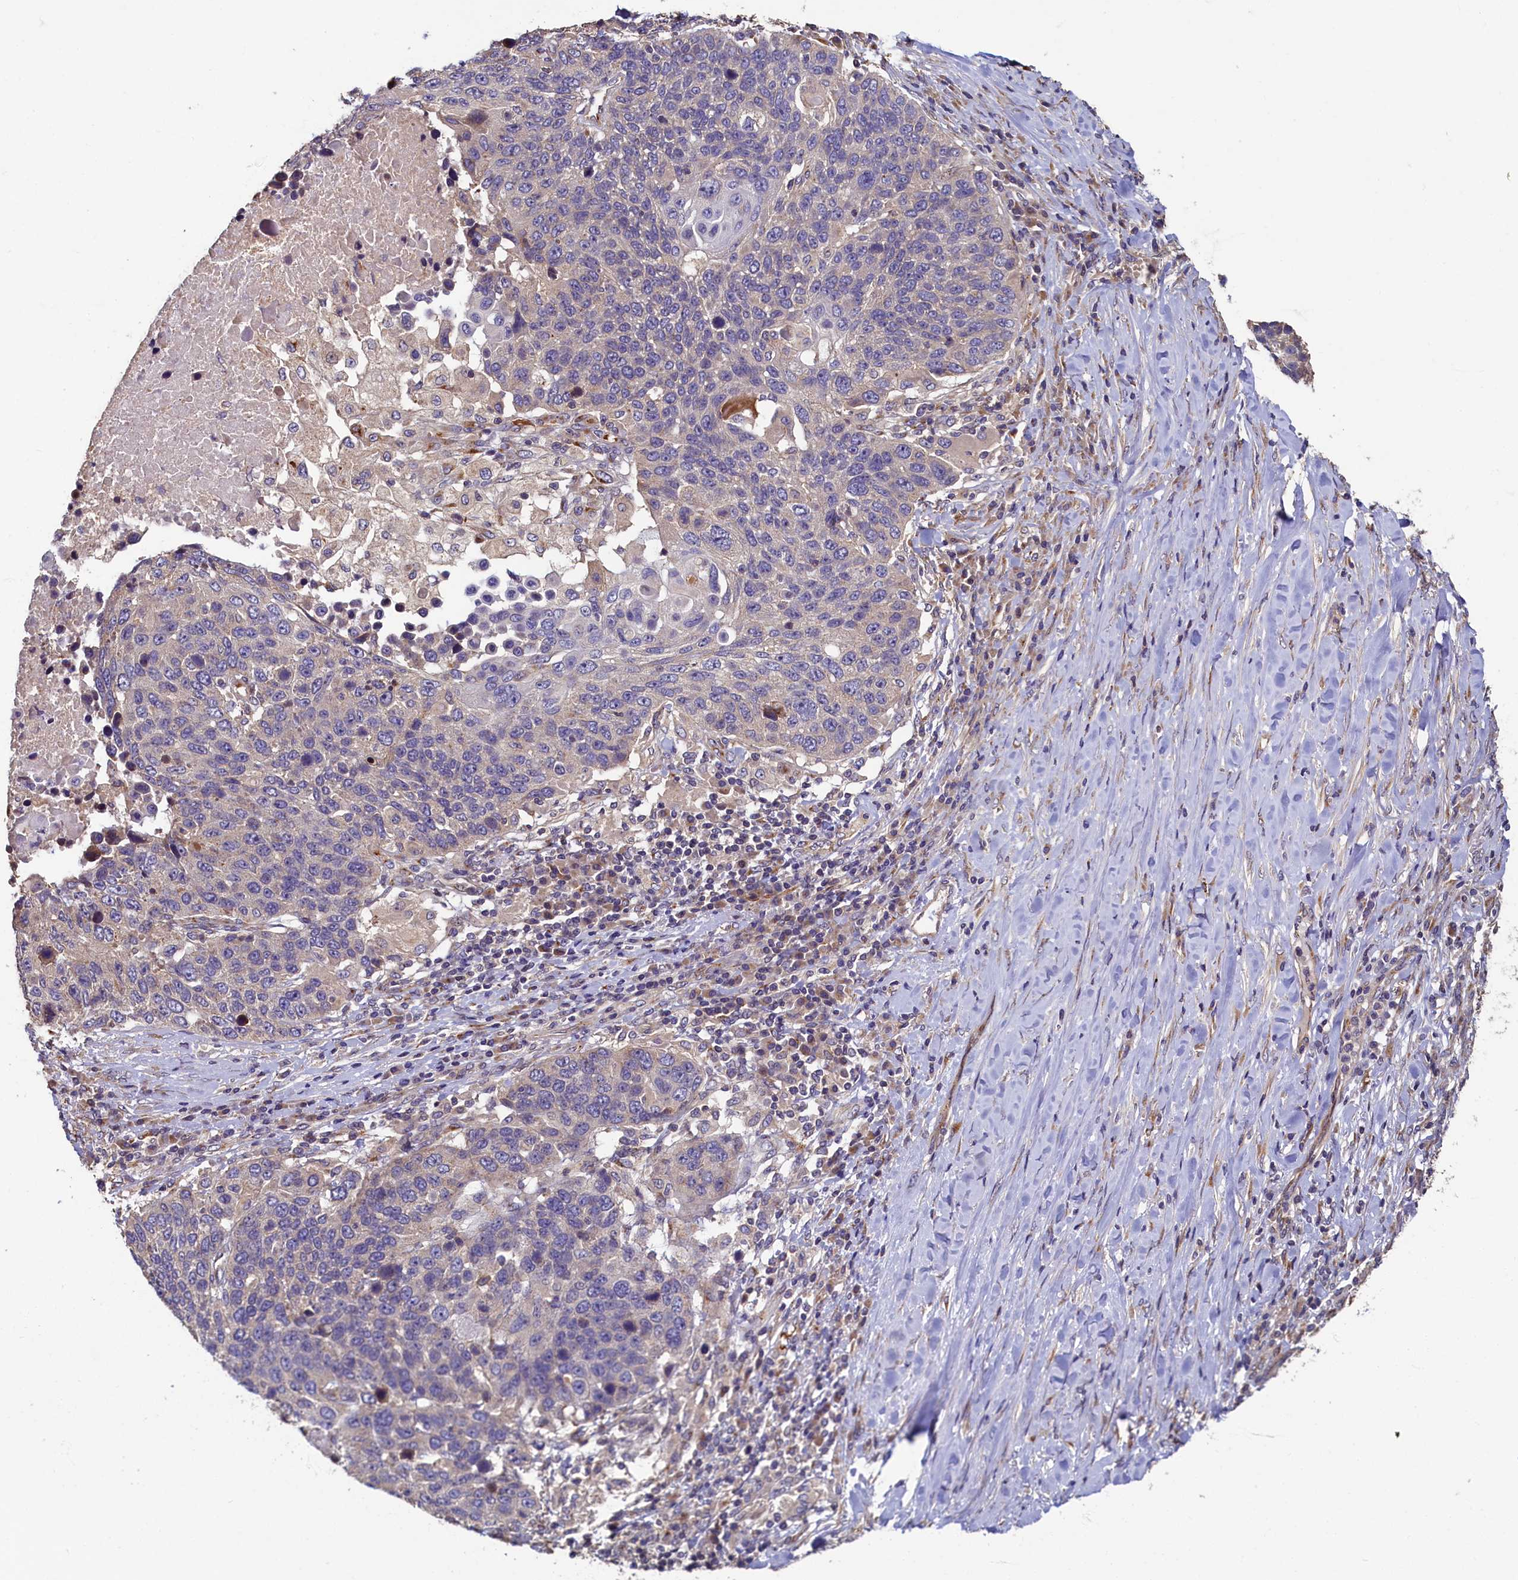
{"staining": {"intensity": "weak", "quantity": "<25%", "location": "cytoplasmic/membranous"}, "tissue": "lung cancer", "cell_type": "Tumor cells", "image_type": "cancer", "snomed": [{"axis": "morphology", "description": "Normal tissue, NOS"}, {"axis": "morphology", "description": "Squamous cell carcinoma, NOS"}, {"axis": "topography", "description": "Lymph node"}, {"axis": "topography", "description": "Lung"}], "caption": "This is an immunohistochemistry (IHC) photomicrograph of squamous cell carcinoma (lung). There is no staining in tumor cells.", "gene": "TMEM181", "patient": {"sex": "male", "age": 66}}